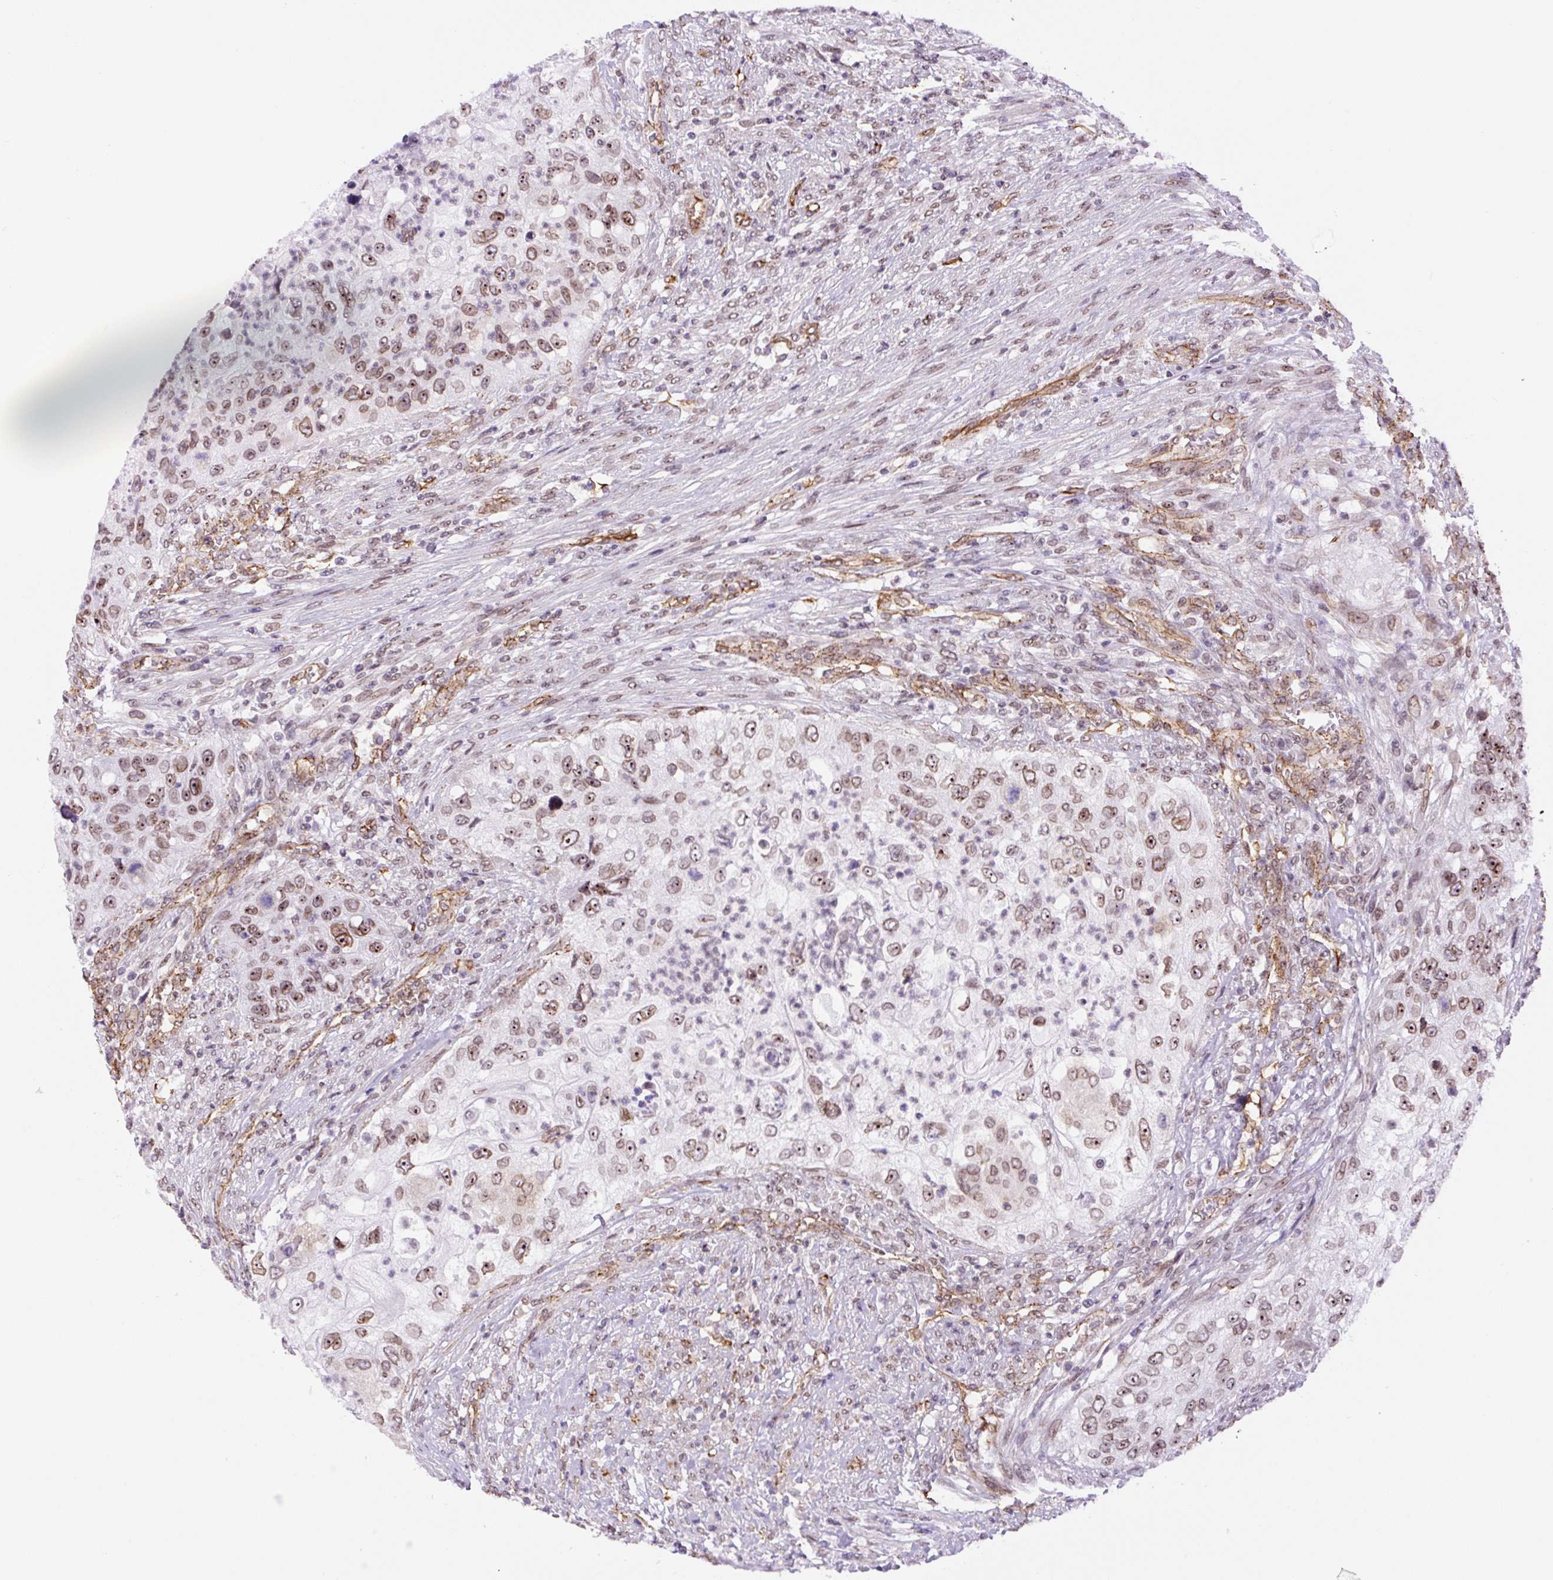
{"staining": {"intensity": "moderate", "quantity": "25%-75%", "location": "cytoplasmic/membranous,nuclear"}, "tissue": "urothelial cancer", "cell_type": "Tumor cells", "image_type": "cancer", "snomed": [{"axis": "morphology", "description": "Urothelial carcinoma, High grade"}, {"axis": "topography", "description": "Urinary bladder"}], "caption": "High-power microscopy captured an IHC histopathology image of urothelial cancer, revealing moderate cytoplasmic/membranous and nuclear expression in approximately 25%-75% of tumor cells.", "gene": "MYO5C", "patient": {"sex": "female", "age": 60}}